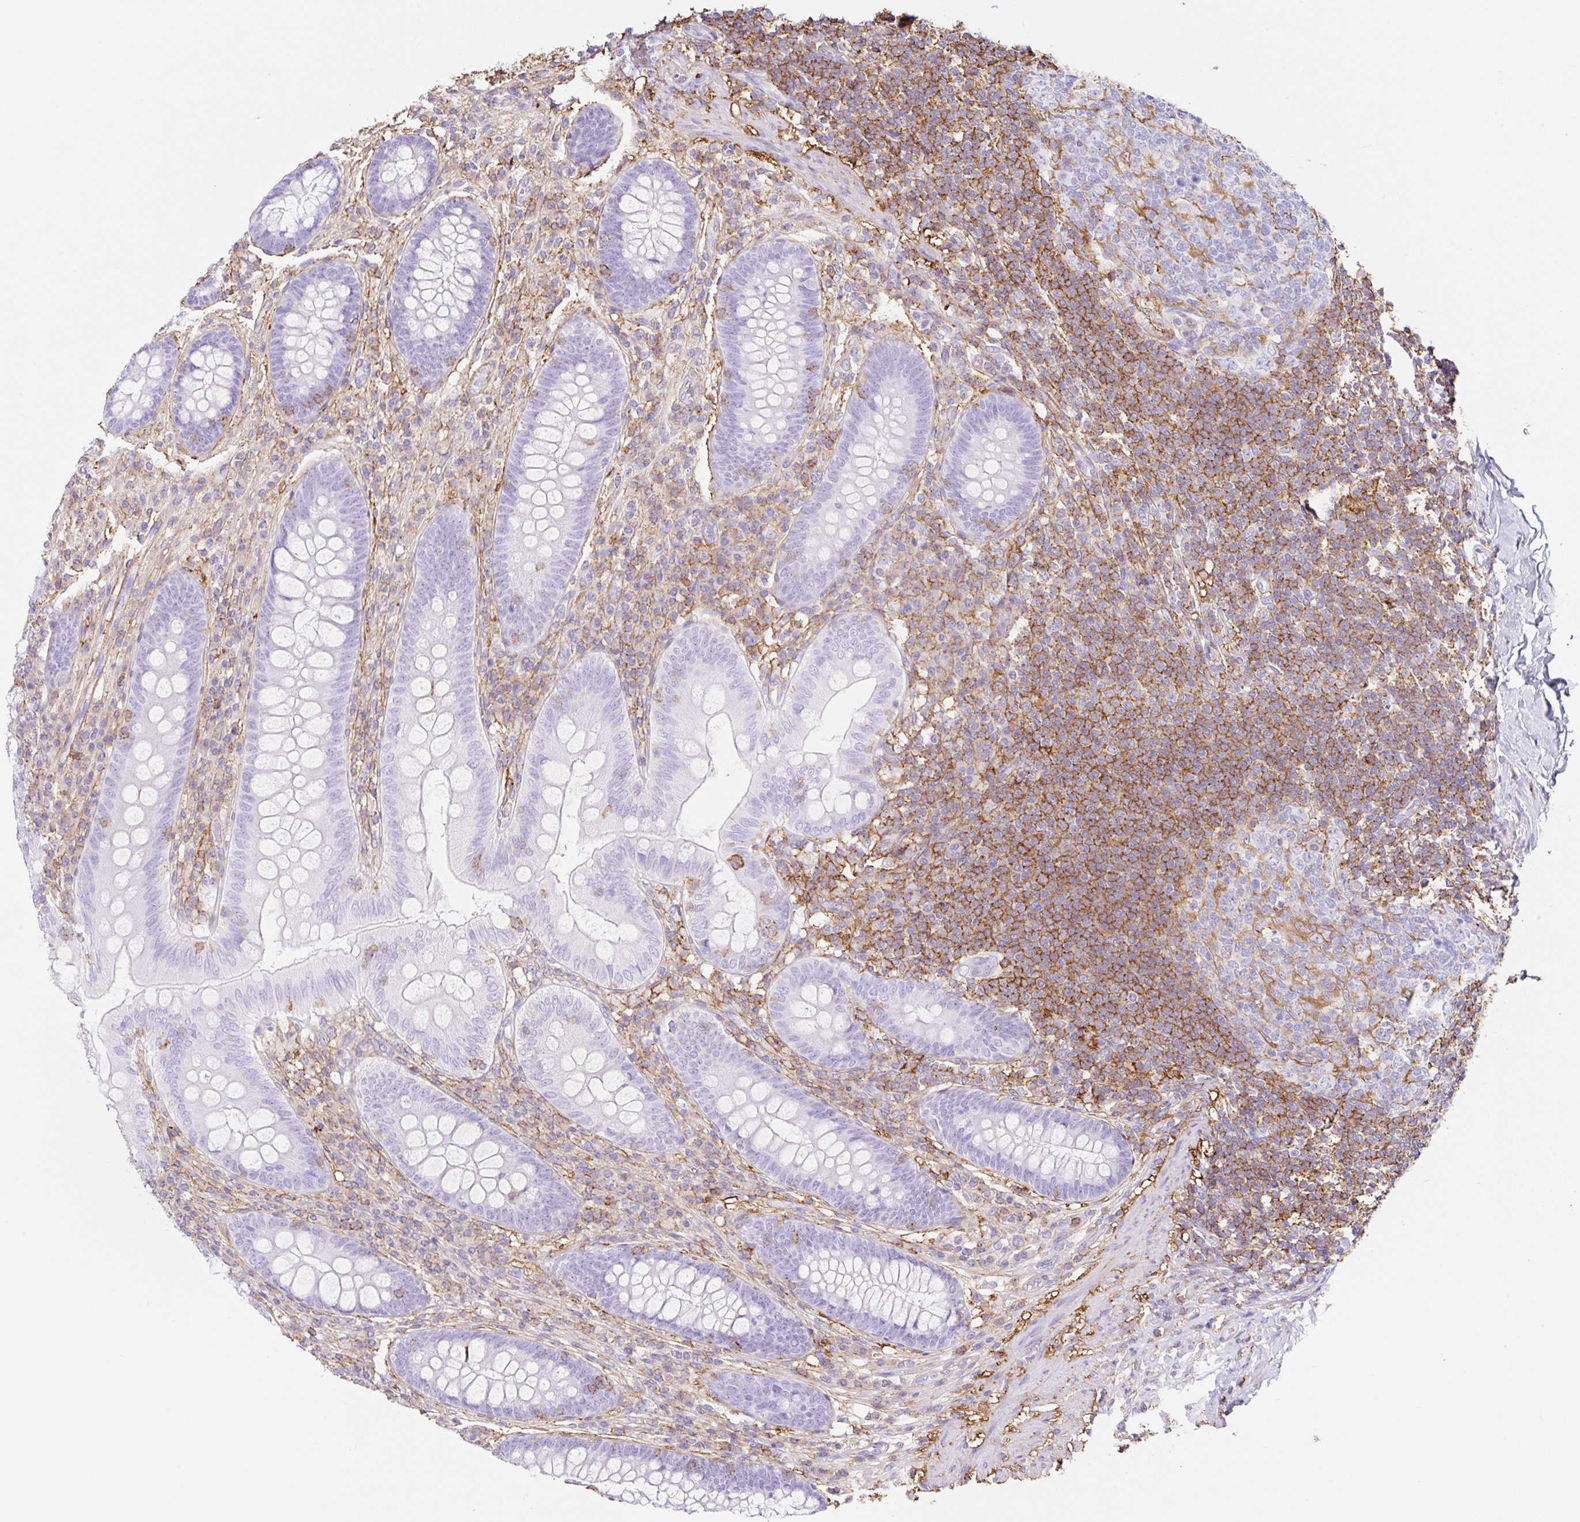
{"staining": {"intensity": "negative", "quantity": "none", "location": "none"}, "tissue": "appendix", "cell_type": "Glandular cells", "image_type": "normal", "snomed": [{"axis": "morphology", "description": "Normal tissue, NOS"}, {"axis": "topography", "description": "Appendix"}], "caption": "Immunohistochemical staining of normal appendix shows no significant positivity in glandular cells. (DAB (3,3'-diaminobenzidine) IHC, high magnification).", "gene": "MTTP", "patient": {"sex": "male", "age": 71}}